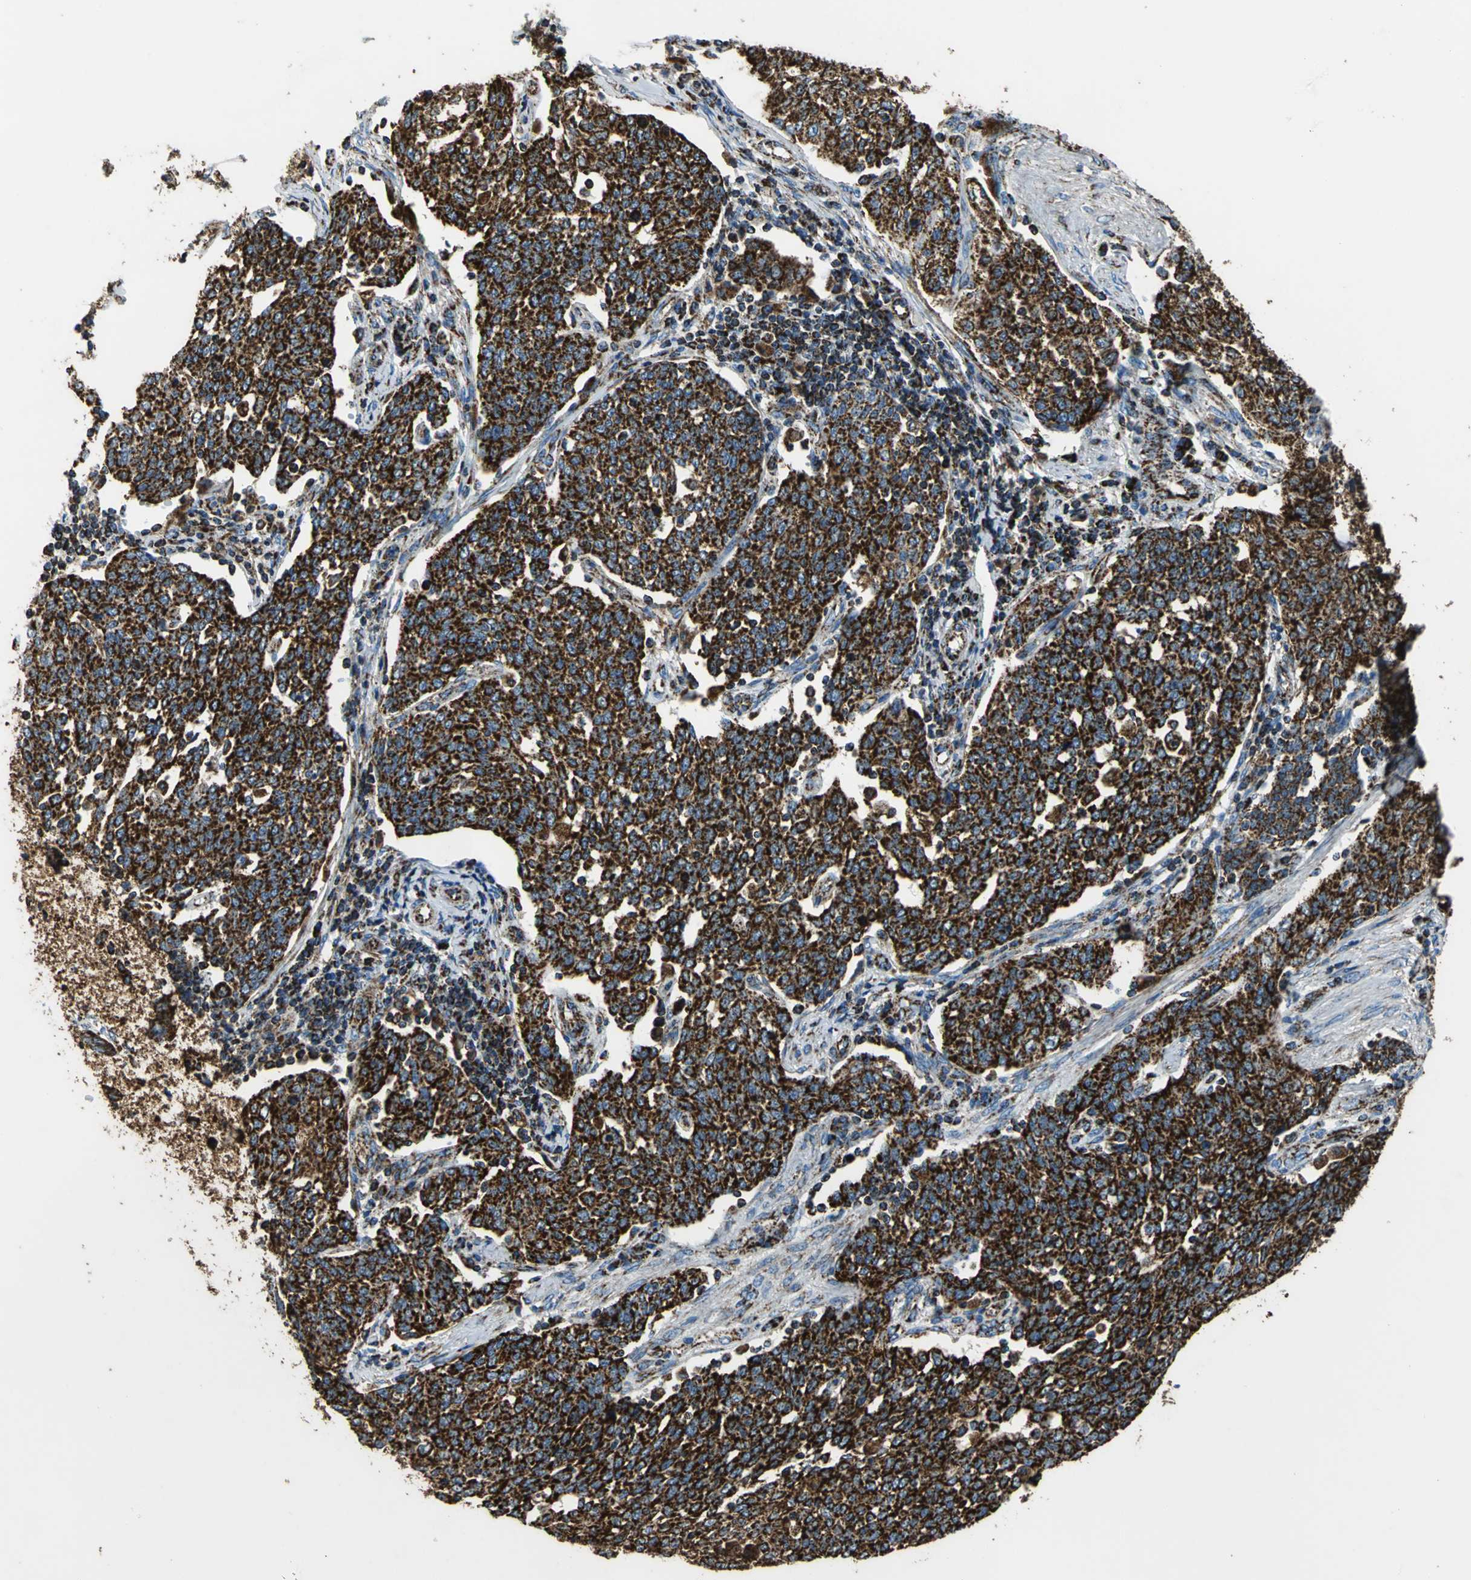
{"staining": {"intensity": "strong", "quantity": ">75%", "location": "cytoplasmic/membranous"}, "tissue": "cervical cancer", "cell_type": "Tumor cells", "image_type": "cancer", "snomed": [{"axis": "morphology", "description": "Squamous cell carcinoma, NOS"}, {"axis": "topography", "description": "Cervix"}], "caption": "Immunohistochemical staining of cervical cancer demonstrates high levels of strong cytoplasmic/membranous protein positivity in approximately >75% of tumor cells.", "gene": "ECH1", "patient": {"sex": "female", "age": 34}}